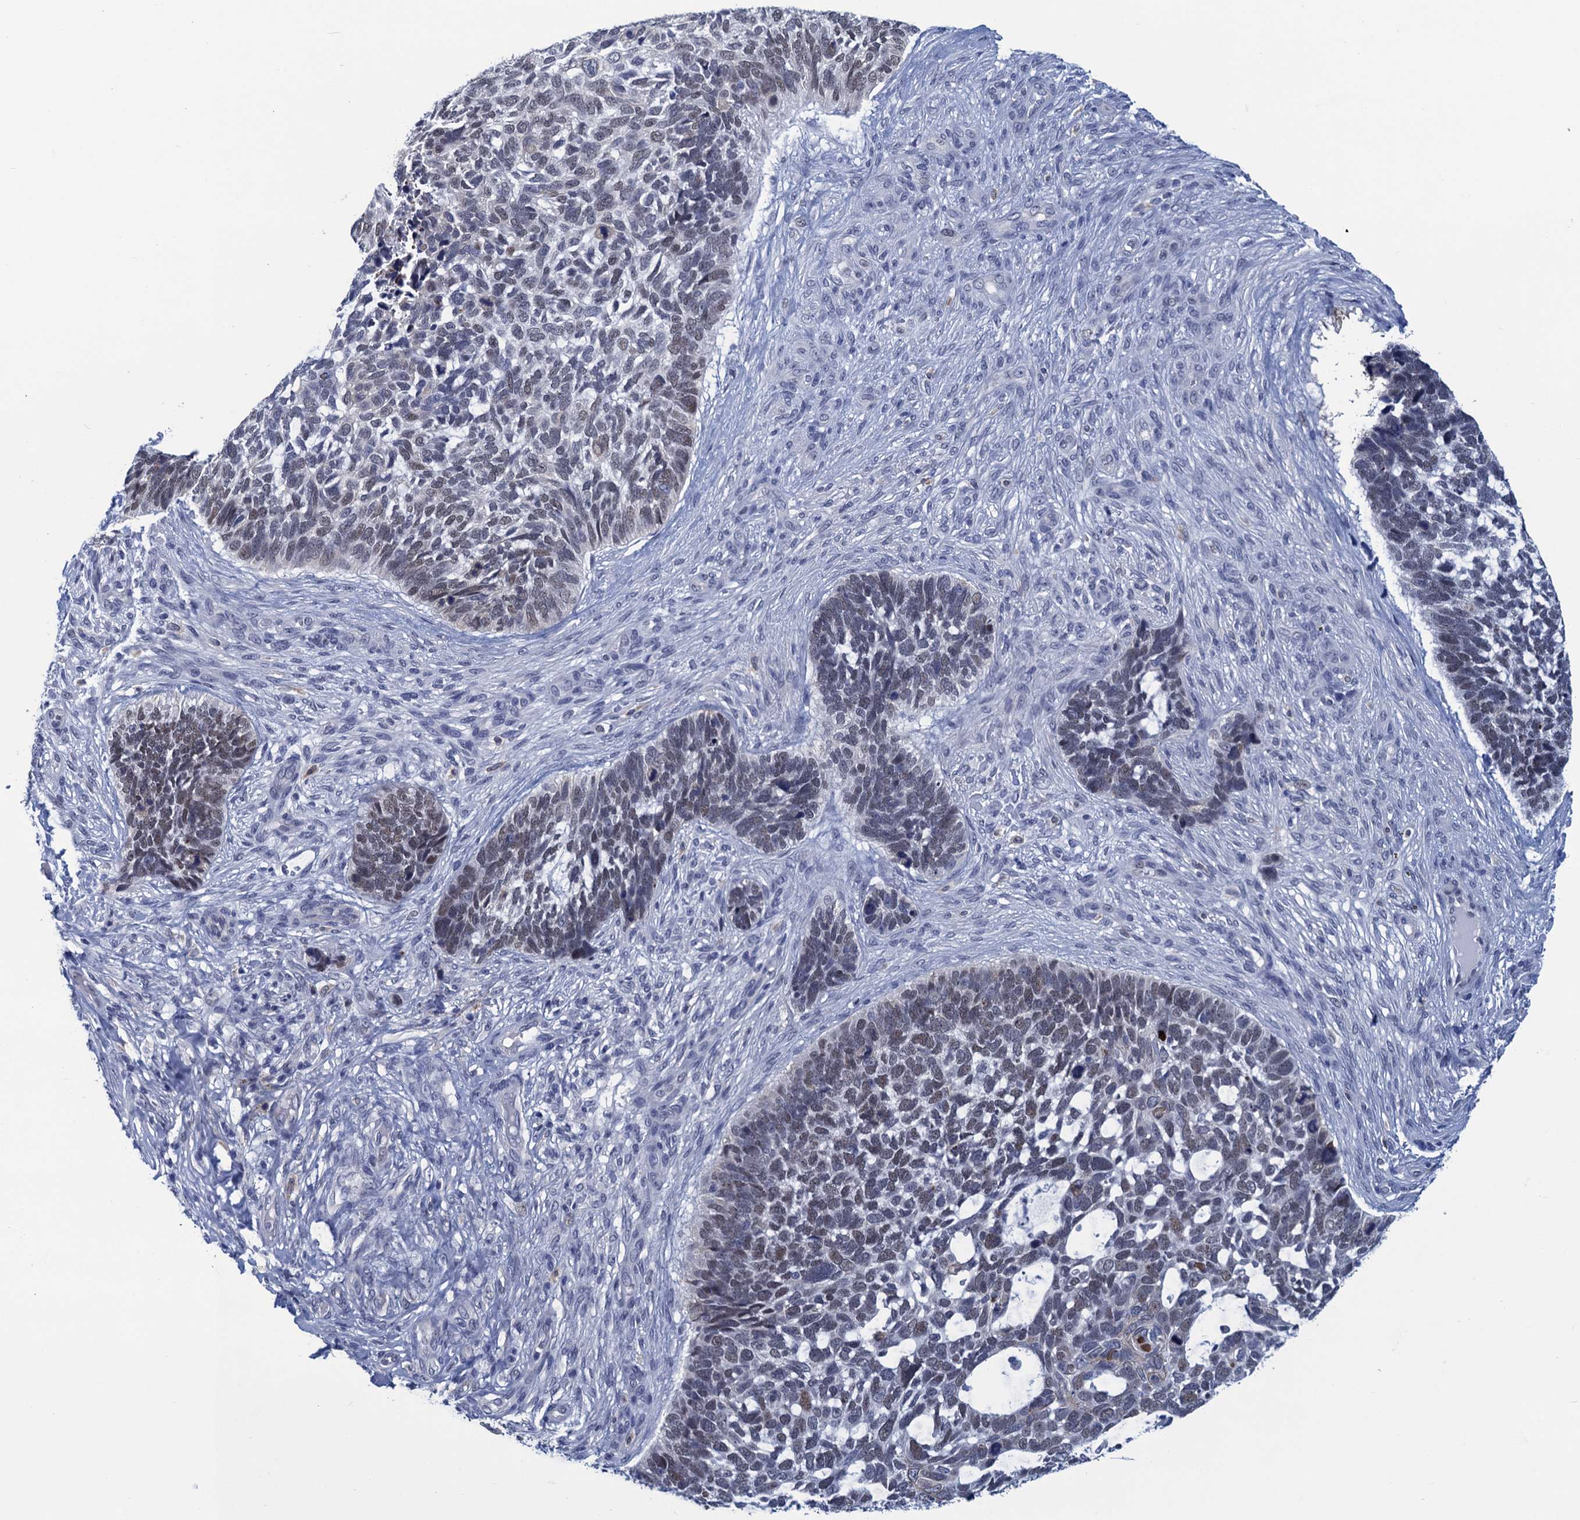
{"staining": {"intensity": "weak", "quantity": "<25%", "location": "nuclear"}, "tissue": "skin cancer", "cell_type": "Tumor cells", "image_type": "cancer", "snomed": [{"axis": "morphology", "description": "Basal cell carcinoma"}, {"axis": "topography", "description": "Skin"}], "caption": "The immunohistochemistry (IHC) image has no significant positivity in tumor cells of skin cancer (basal cell carcinoma) tissue.", "gene": "GINS3", "patient": {"sex": "male", "age": 88}}